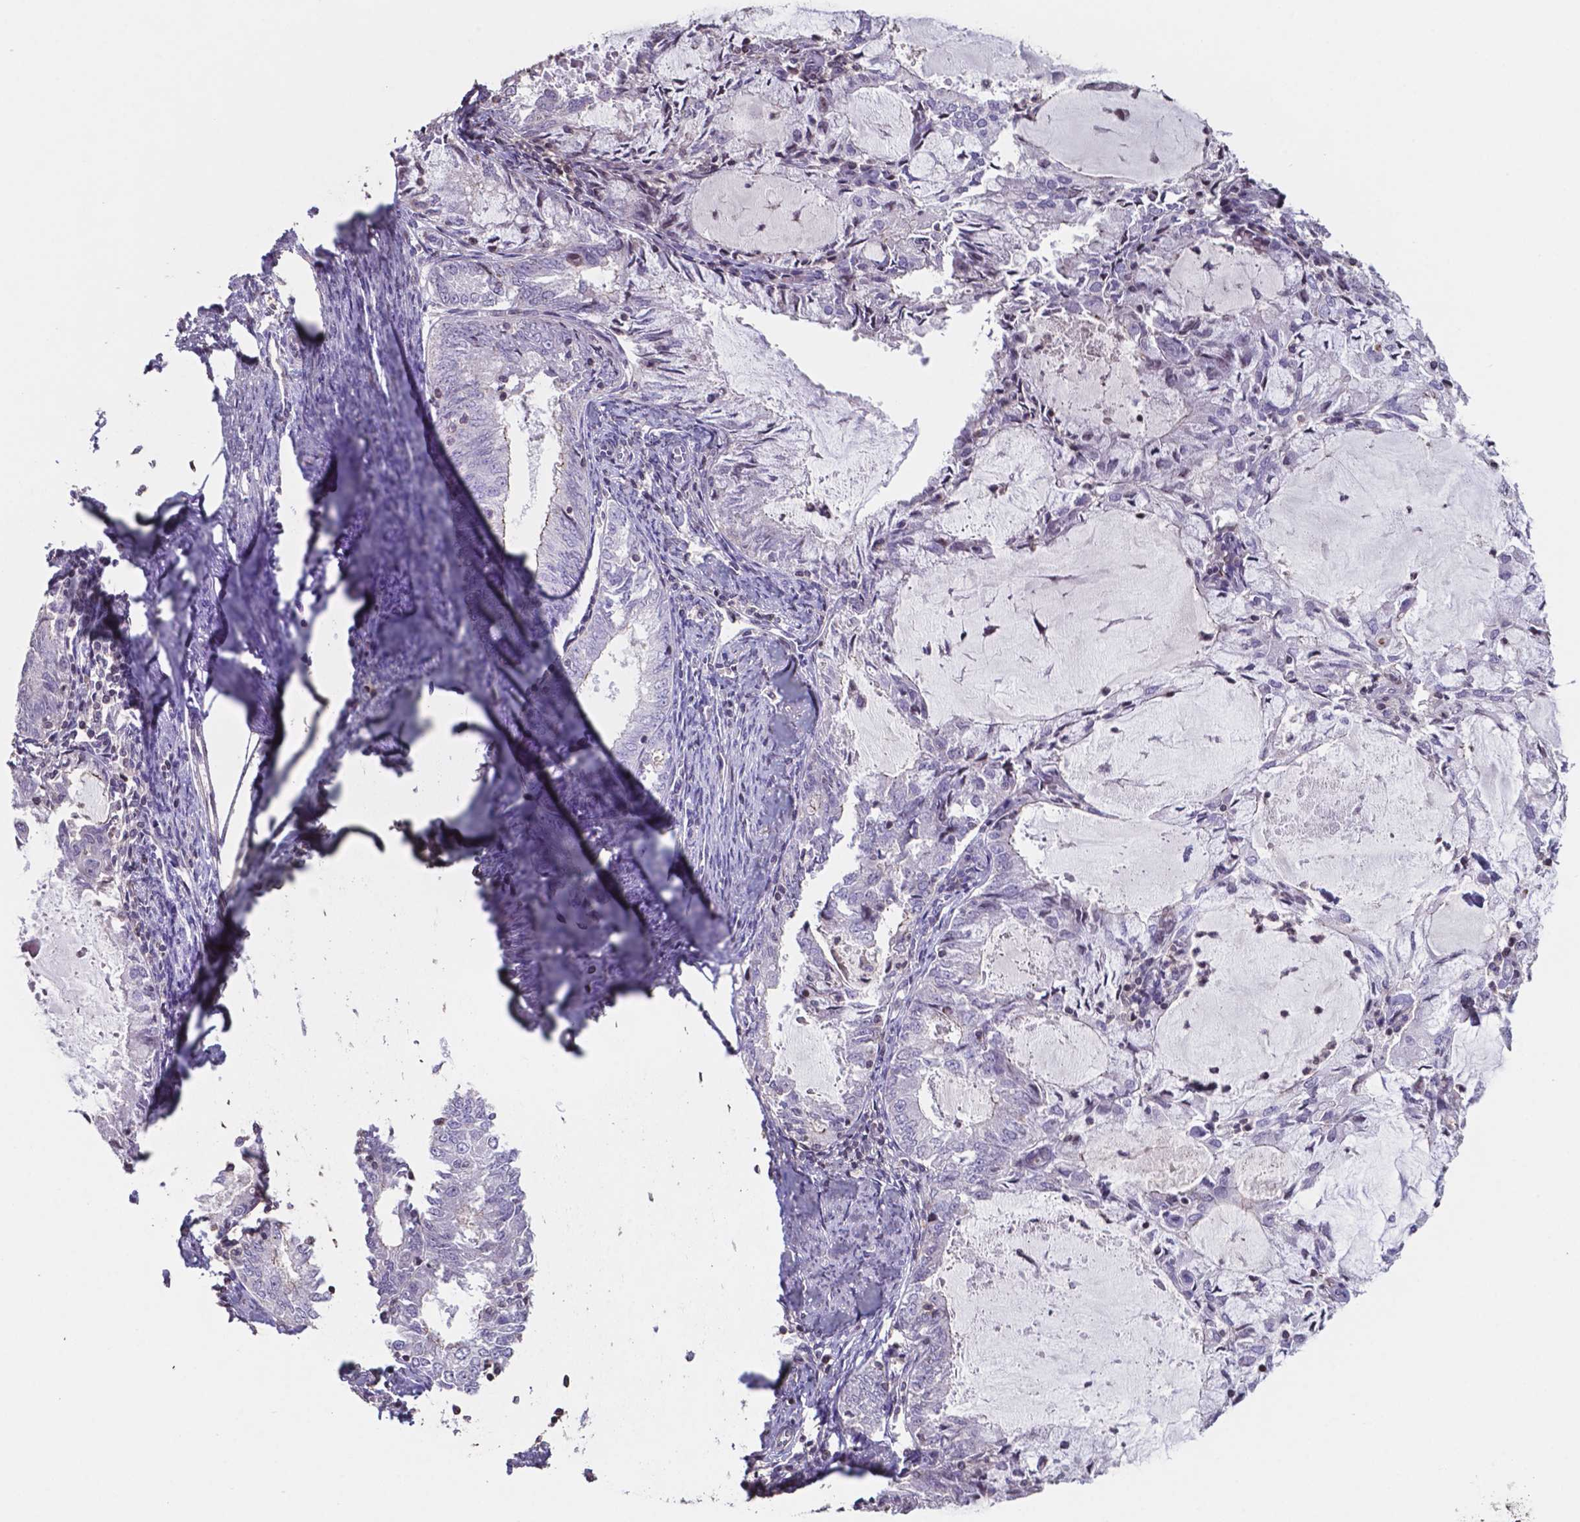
{"staining": {"intensity": "weak", "quantity": "<25%", "location": "cytoplasmic/membranous"}, "tissue": "endometrial cancer", "cell_type": "Tumor cells", "image_type": "cancer", "snomed": [{"axis": "morphology", "description": "Adenocarcinoma, NOS"}, {"axis": "topography", "description": "Endometrium"}], "caption": "High magnification brightfield microscopy of endometrial cancer (adenocarcinoma) stained with DAB (brown) and counterstained with hematoxylin (blue): tumor cells show no significant positivity.", "gene": "MLC1", "patient": {"sex": "female", "age": 57}}